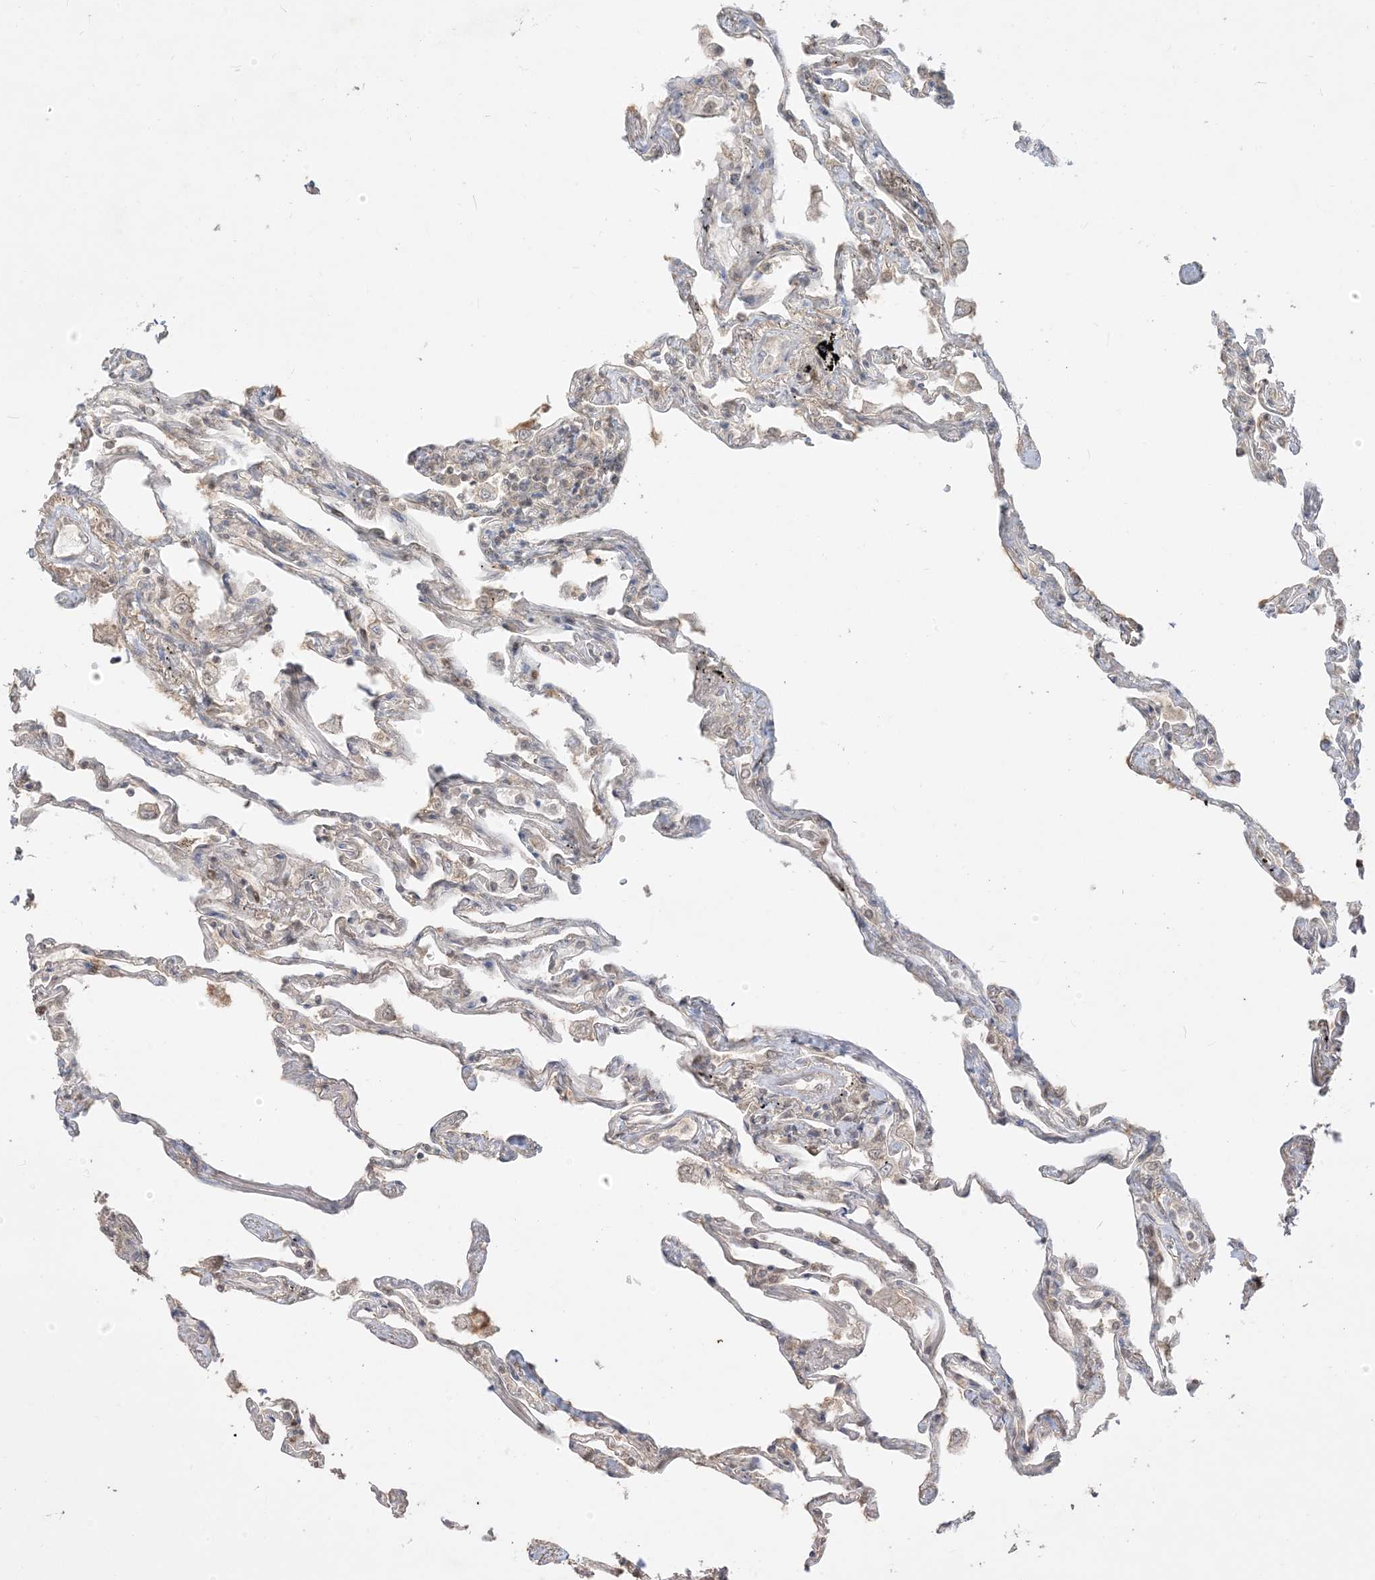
{"staining": {"intensity": "weak", "quantity": "<25%", "location": "cytoplasmic/membranous"}, "tissue": "lung", "cell_type": "Alveolar cells", "image_type": "normal", "snomed": [{"axis": "morphology", "description": "Normal tissue, NOS"}, {"axis": "topography", "description": "Lung"}], "caption": "Unremarkable lung was stained to show a protein in brown. There is no significant staining in alveolar cells. The staining was performed using DAB (3,3'-diaminobenzidine) to visualize the protein expression in brown, while the nuclei were stained in blue with hematoxylin (Magnification: 20x).", "gene": "TBCC", "patient": {"sex": "female", "age": 67}}